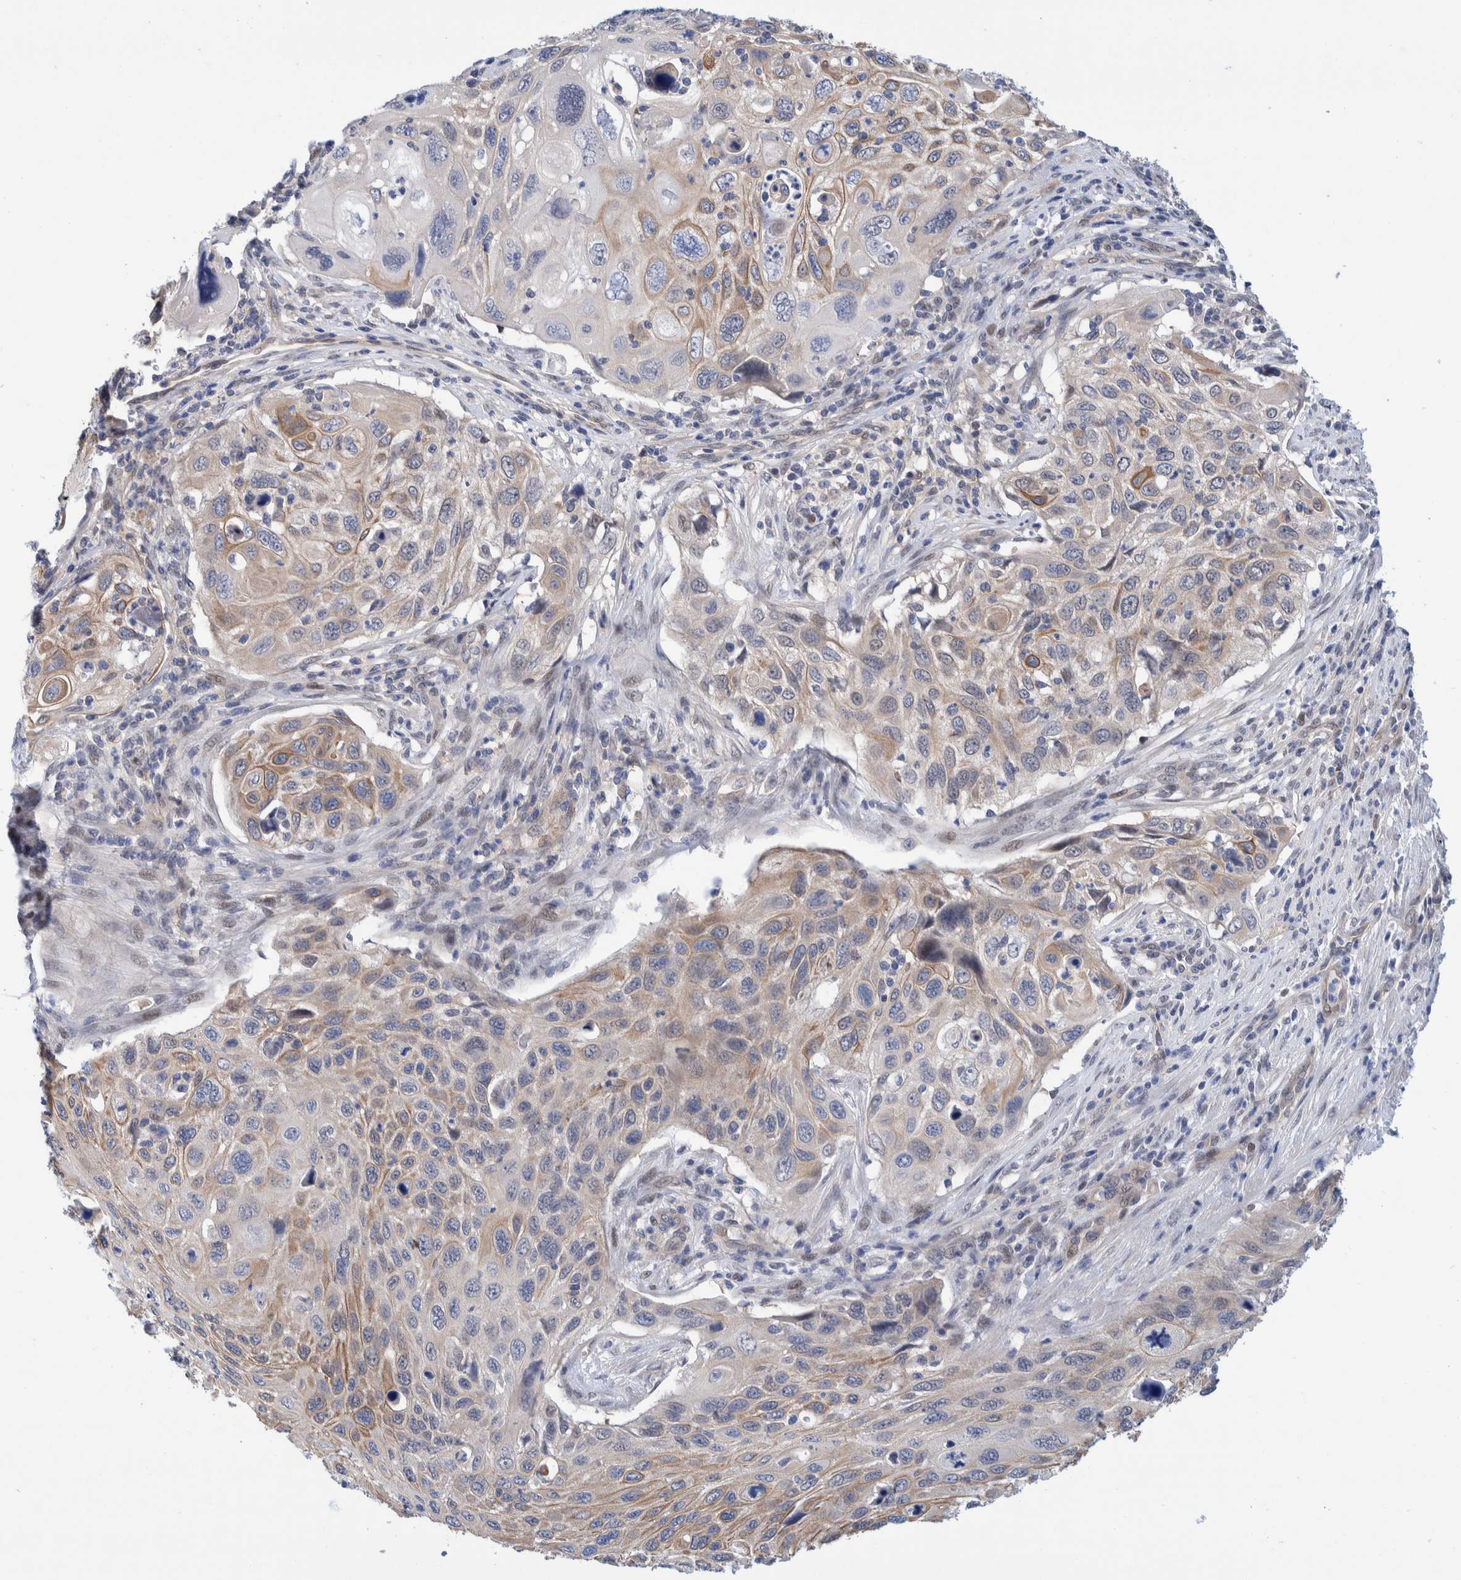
{"staining": {"intensity": "weak", "quantity": "25%-75%", "location": "cytoplasmic/membranous"}, "tissue": "cervical cancer", "cell_type": "Tumor cells", "image_type": "cancer", "snomed": [{"axis": "morphology", "description": "Squamous cell carcinoma, NOS"}, {"axis": "topography", "description": "Cervix"}], "caption": "About 25%-75% of tumor cells in human cervical squamous cell carcinoma display weak cytoplasmic/membranous protein expression as visualized by brown immunohistochemical staining.", "gene": "PFAS", "patient": {"sex": "female", "age": 70}}